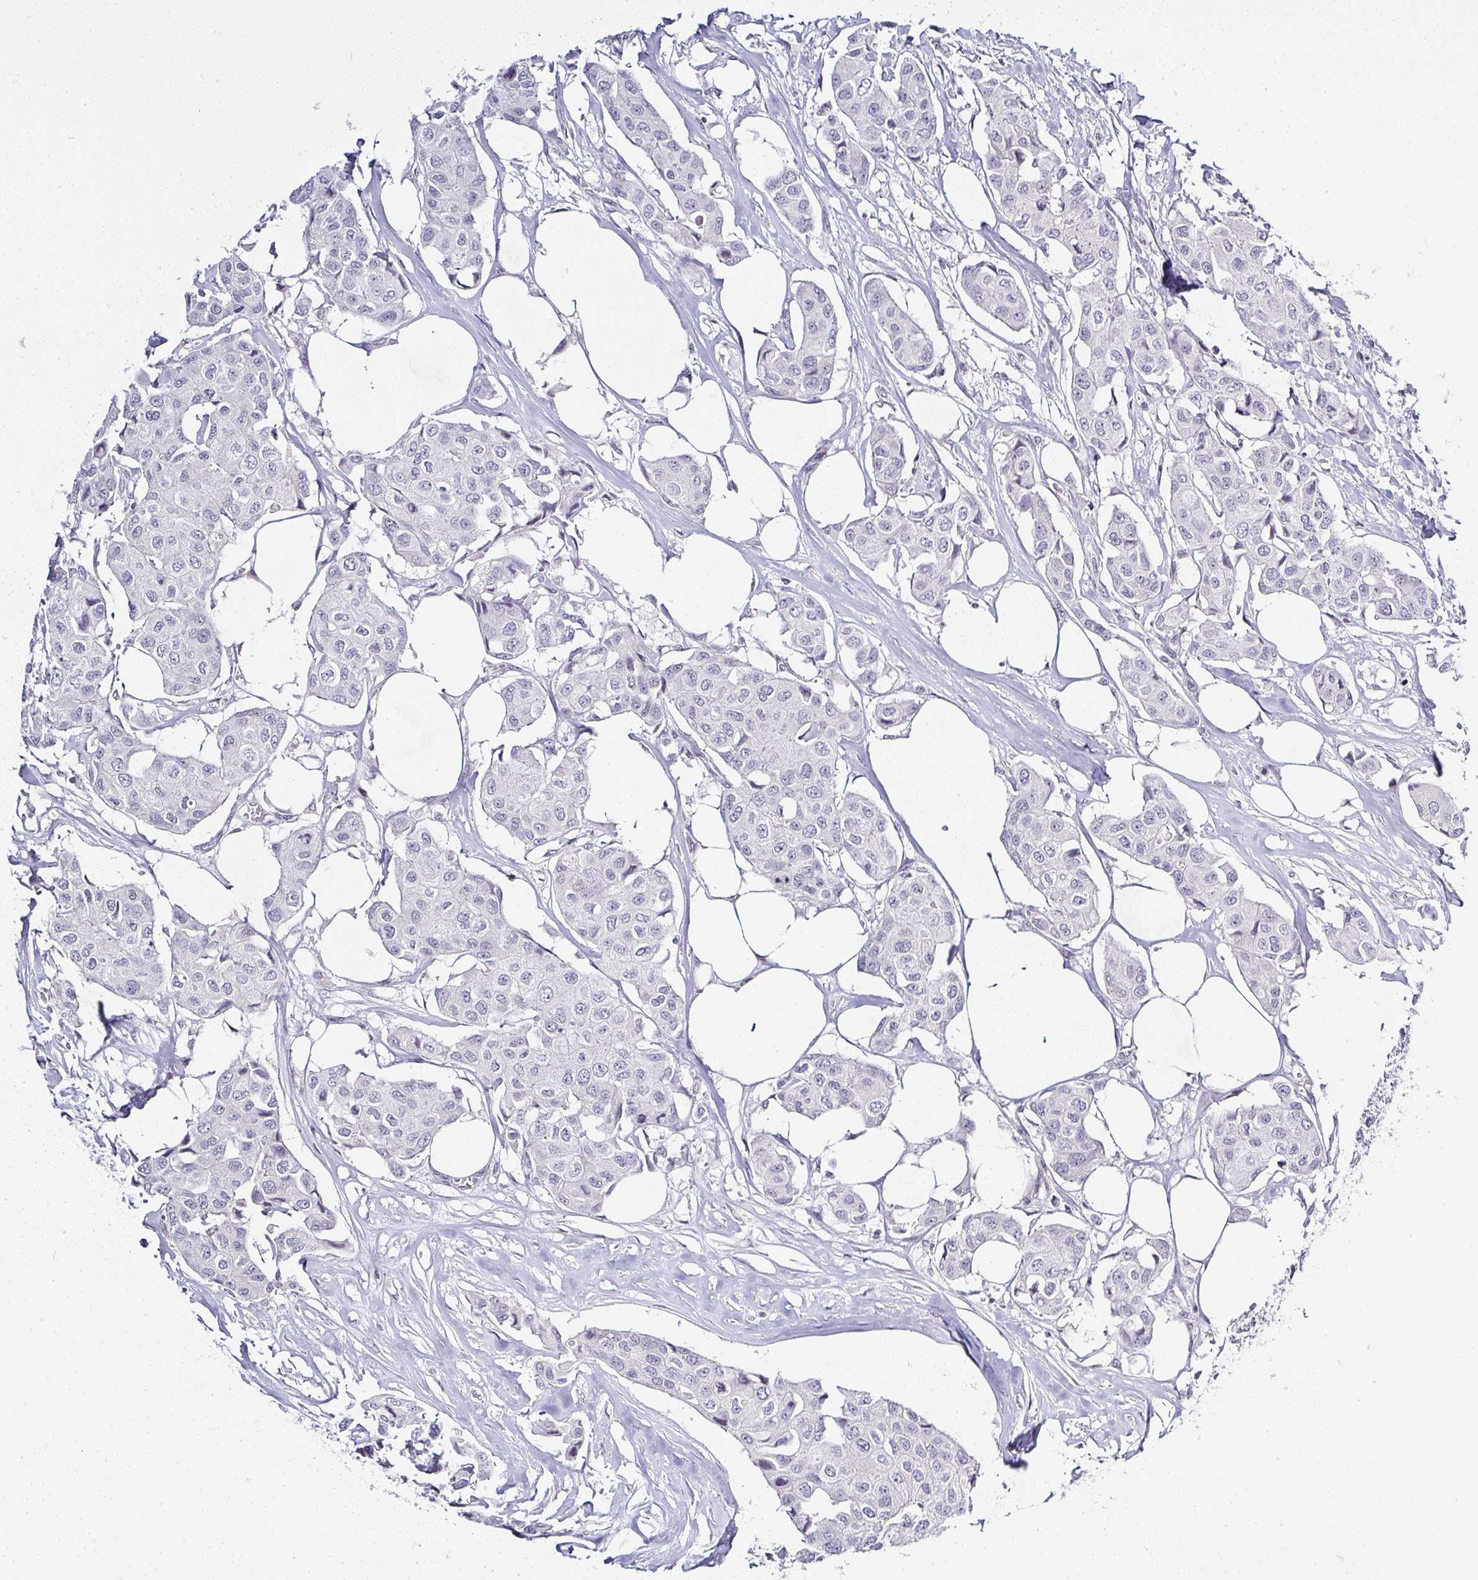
{"staining": {"intensity": "negative", "quantity": "none", "location": "none"}, "tissue": "breast cancer", "cell_type": "Tumor cells", "image_type": "cancer", "snomed": [{"axis": "morphology", "description": "Duct carcinoma"}, {"axis": "topography", "description": "Breast"}, {"axis": "topography", "description": "Lymph node"}], "caption": "High magnification brightfield microscopy of infiltrating ductal carcinoma (breast) stained with DAB (3,3'-diaminobenzidine) (brown) and counterstained with hematoxylin (blue): tumor cells show no significant positivity. (DAB (3,3'-diaminobenzidine) immunohistochemistry with hematoxylin counter stain).", "gene": "SERPINB3", "patient": {"sex": "female", "age": 80}}